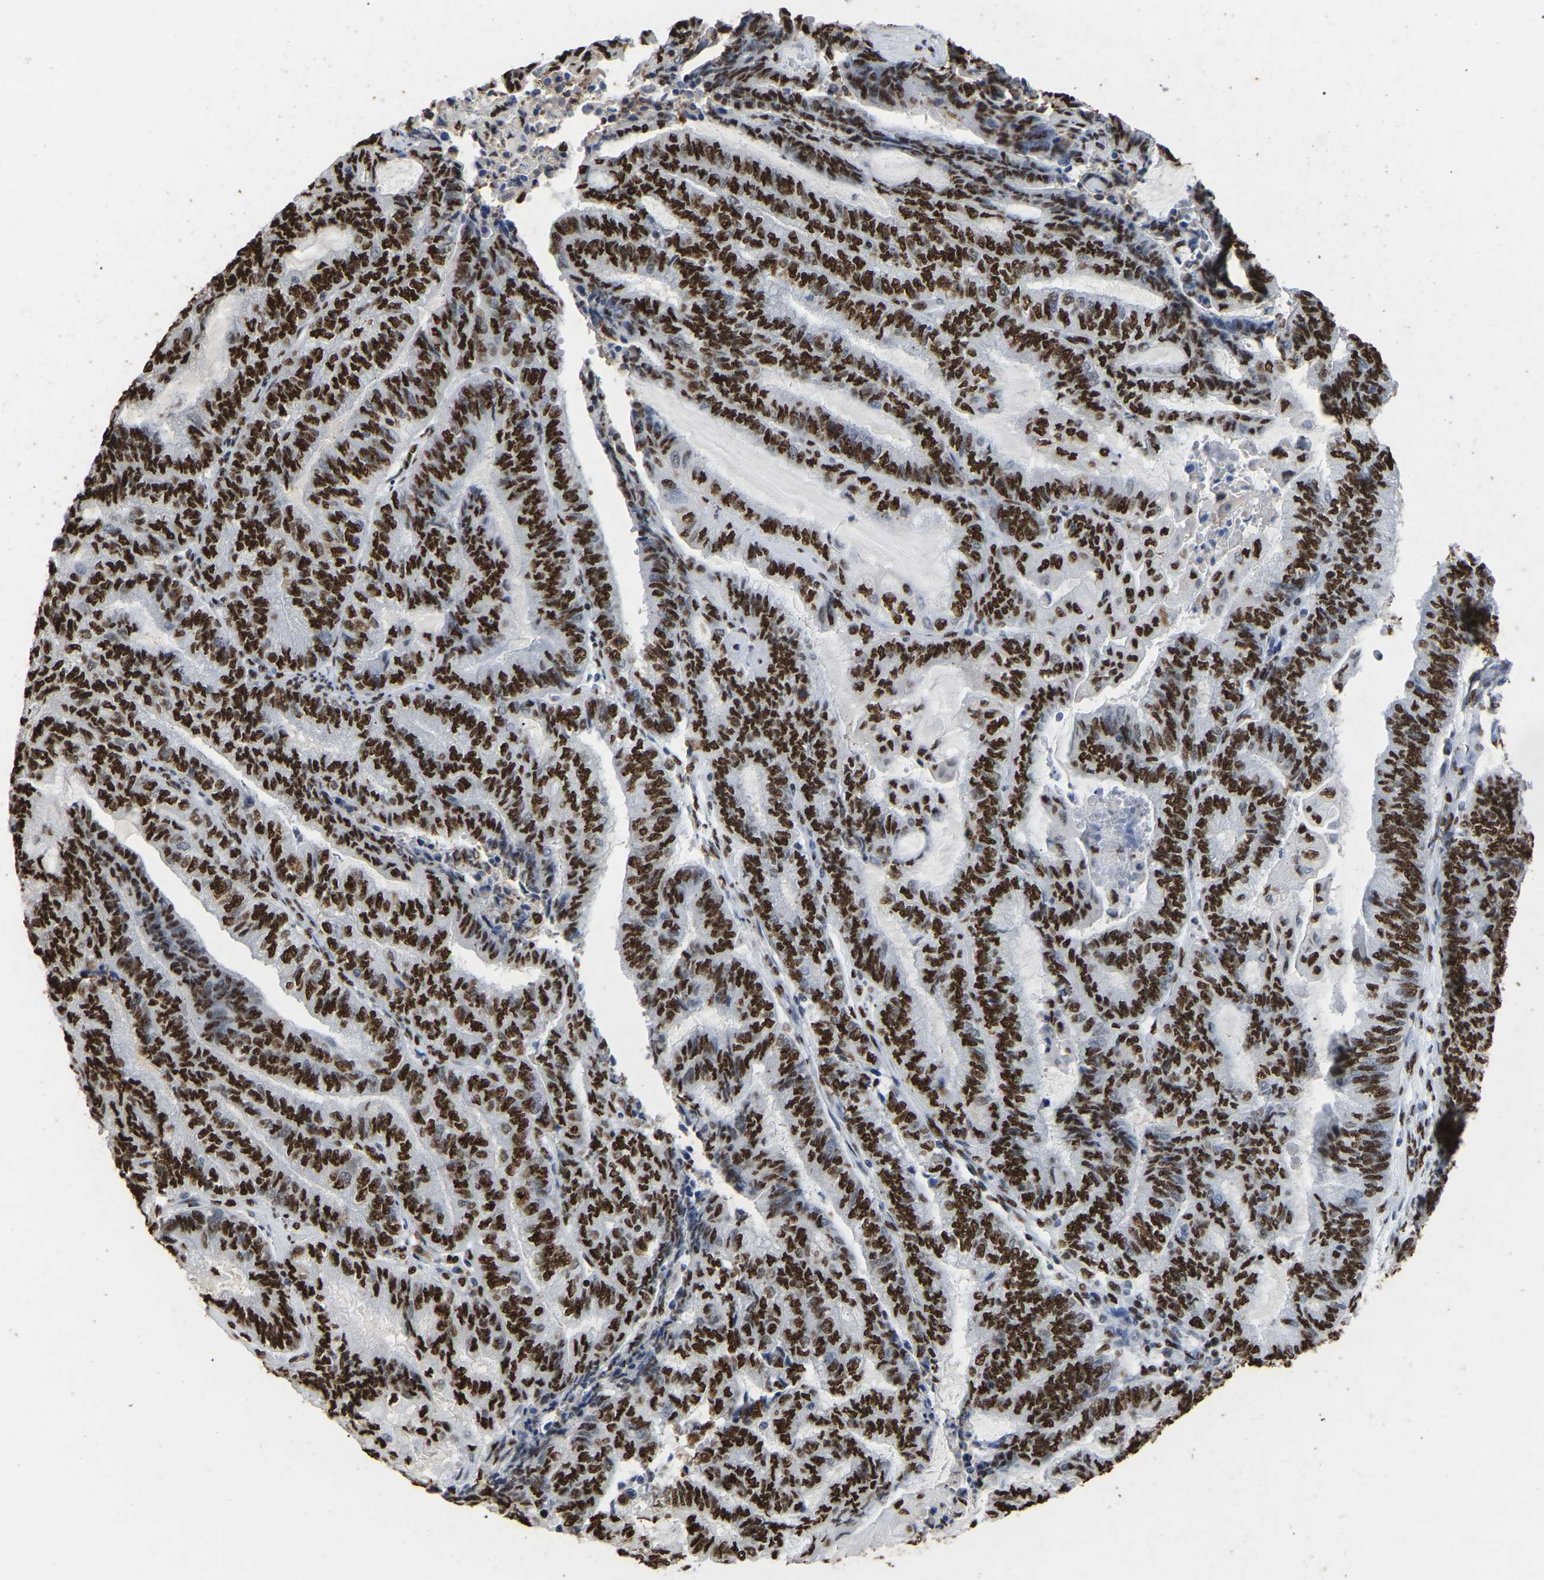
{"staining": {"intensity": "strong", "quantity": ">75%", "location": "nuclear"}, "tissue": "endometrial cancer", "cell_type": "Tumor cells", "image_type": "cancer", "snomed": [{"axis": "morphology", "description": "Adenocarcinoma, NOS"}, {"axis": "topography", "description": "Uterus"}, {"axis": "topography", "description": "Endometrium"}], "caption": "This is a micrograph of immunohistochemistry staining of endometrial adenocarcinoma, which shows strong positivity in the nuclear of tumor cells.", "gene": "RBL2", "patient": {"sex": "female", "age": 70}}